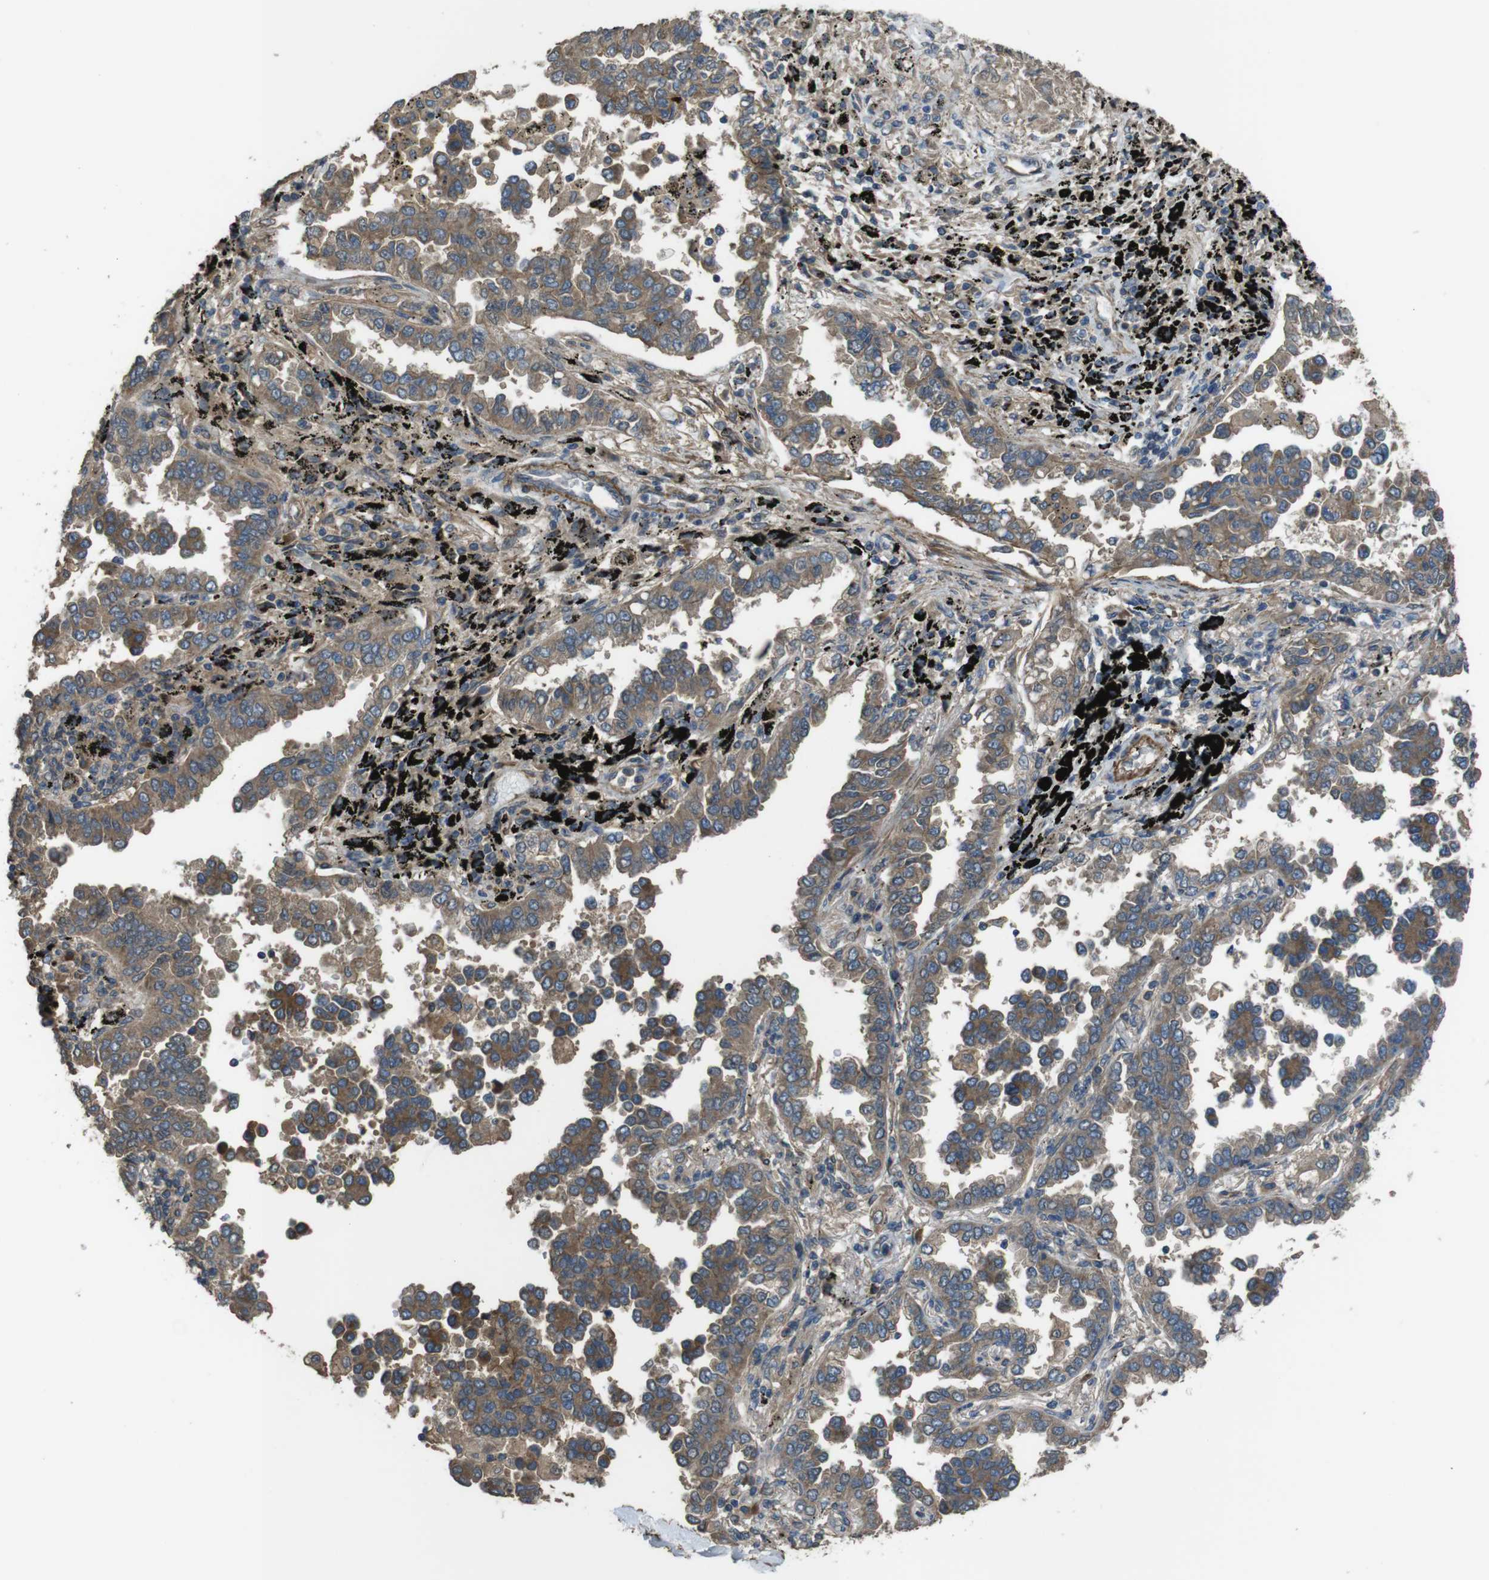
{"staining": {"intensity": "moderate", "quantity": ">75%", "location": "cytoplasmic/membranous"}, "tissue": "lung cancer", "cell_type": "Tumor cells", "image_type": "cancer", "snomed": [{"axis": "morphology", "description": "Normal tissue, NOS"}, {"axis": "morphology", "description": "Adenocarcinoma, NOS"}, {"axis": "topography", "description": "Lung"}], "caption": "Immunohistochemistry of human lung cancer exhibits medium levels of moderate cytoplasmic/membranous expression in approximately >75% of tumor cells.", "gene": "FUT2", "patient": {"sex": "male", "age": 59}}